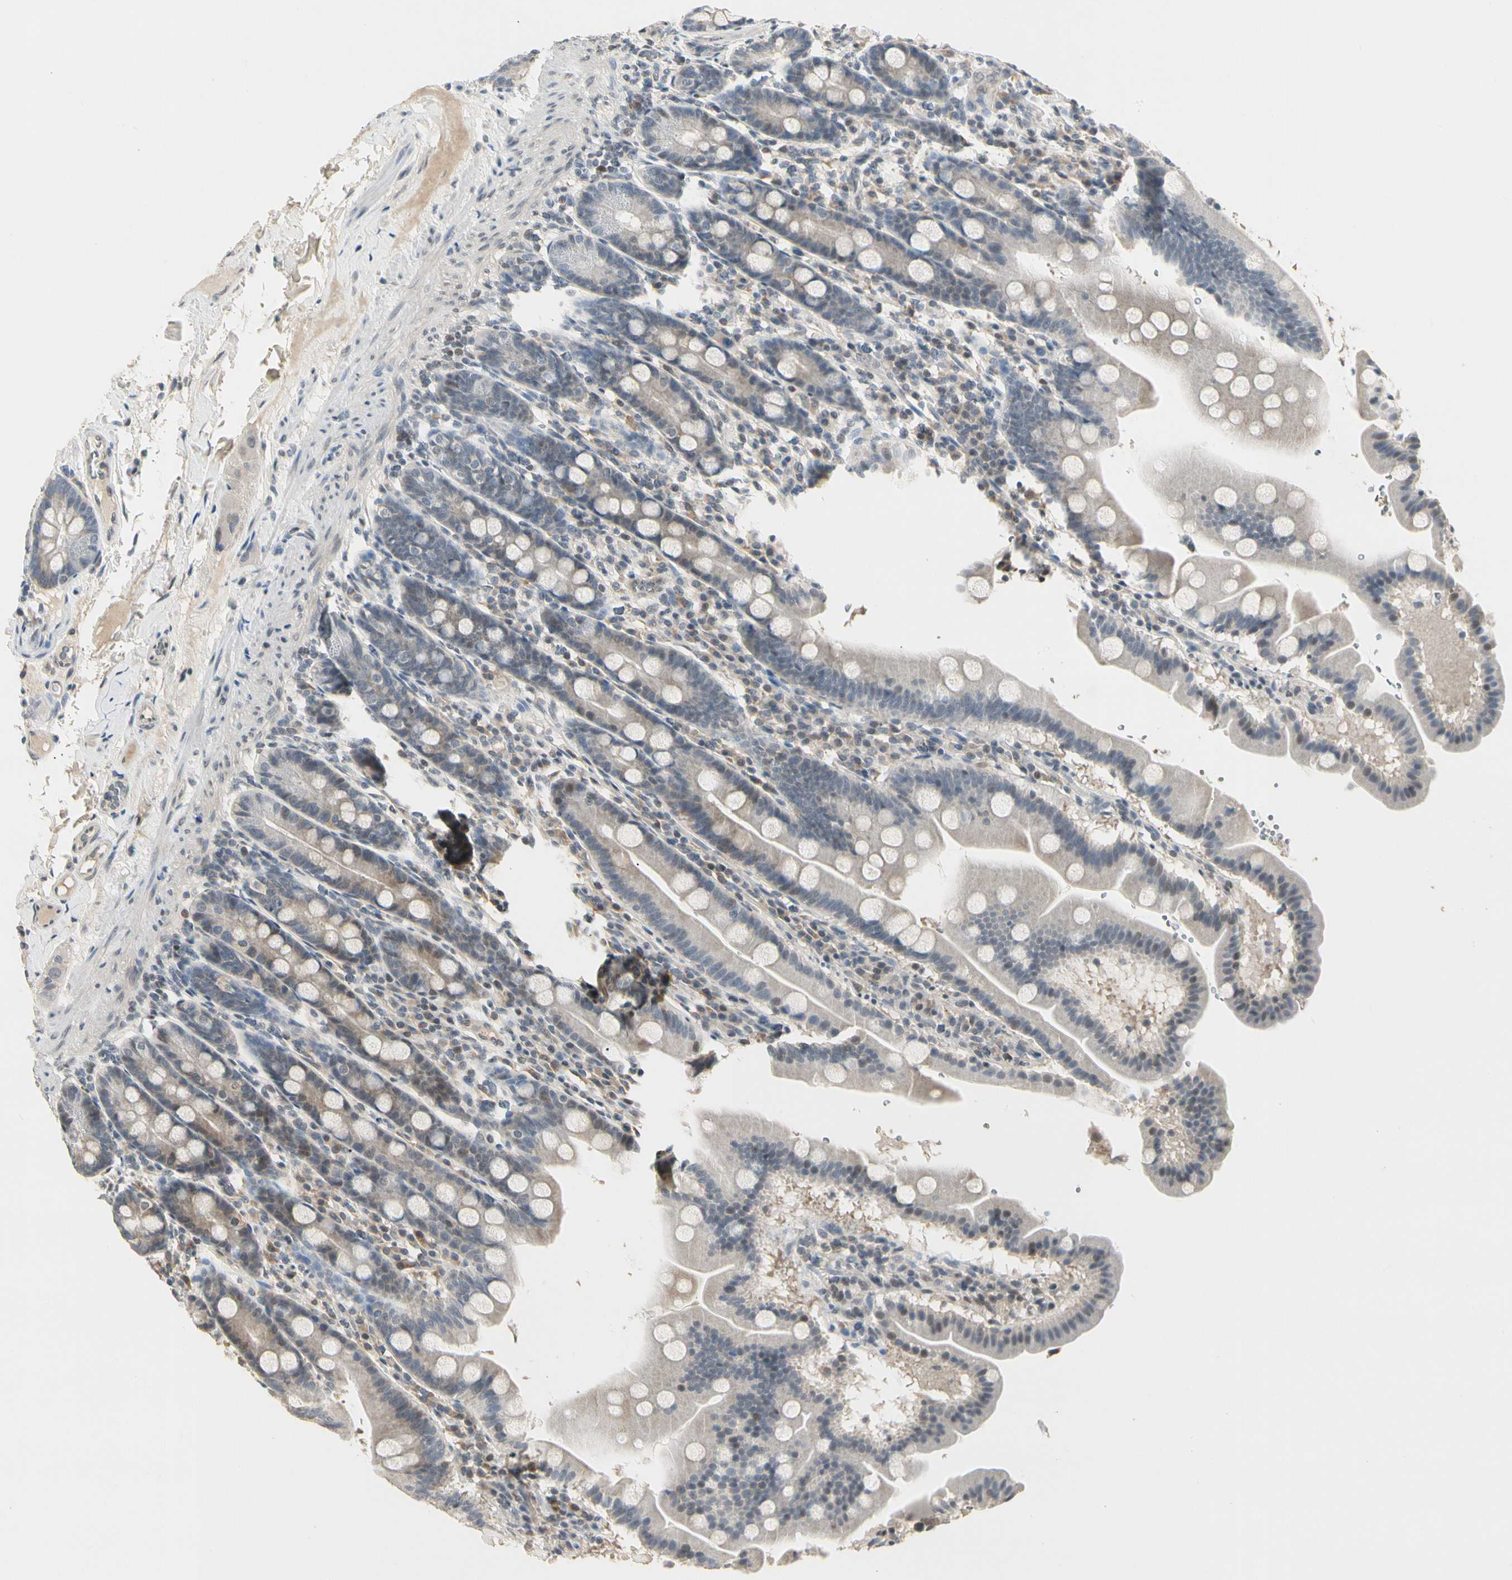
{"staining": {"intensity": "weak", "quantity": "<25%", "location": "cytoplasmic/membranous"}, "tissue": "duodenum", "cell_type": "Glandular cells", "image_type": "normal", "snomed": [{"axis": "morphology", "description": "Normal tissue, NOS"}, {"axis": "topography", "description": "Duodenum"}], "caption": "Immunohistochemistry of unremarkable human duodenum demonstrates no expression in glandular cells. The staining is performed using DAB brown chromogen with nuclei counter-stained in using hematoxylin.", "gene": "GREM1", "patient": {"sex": "male", "age": 50}}